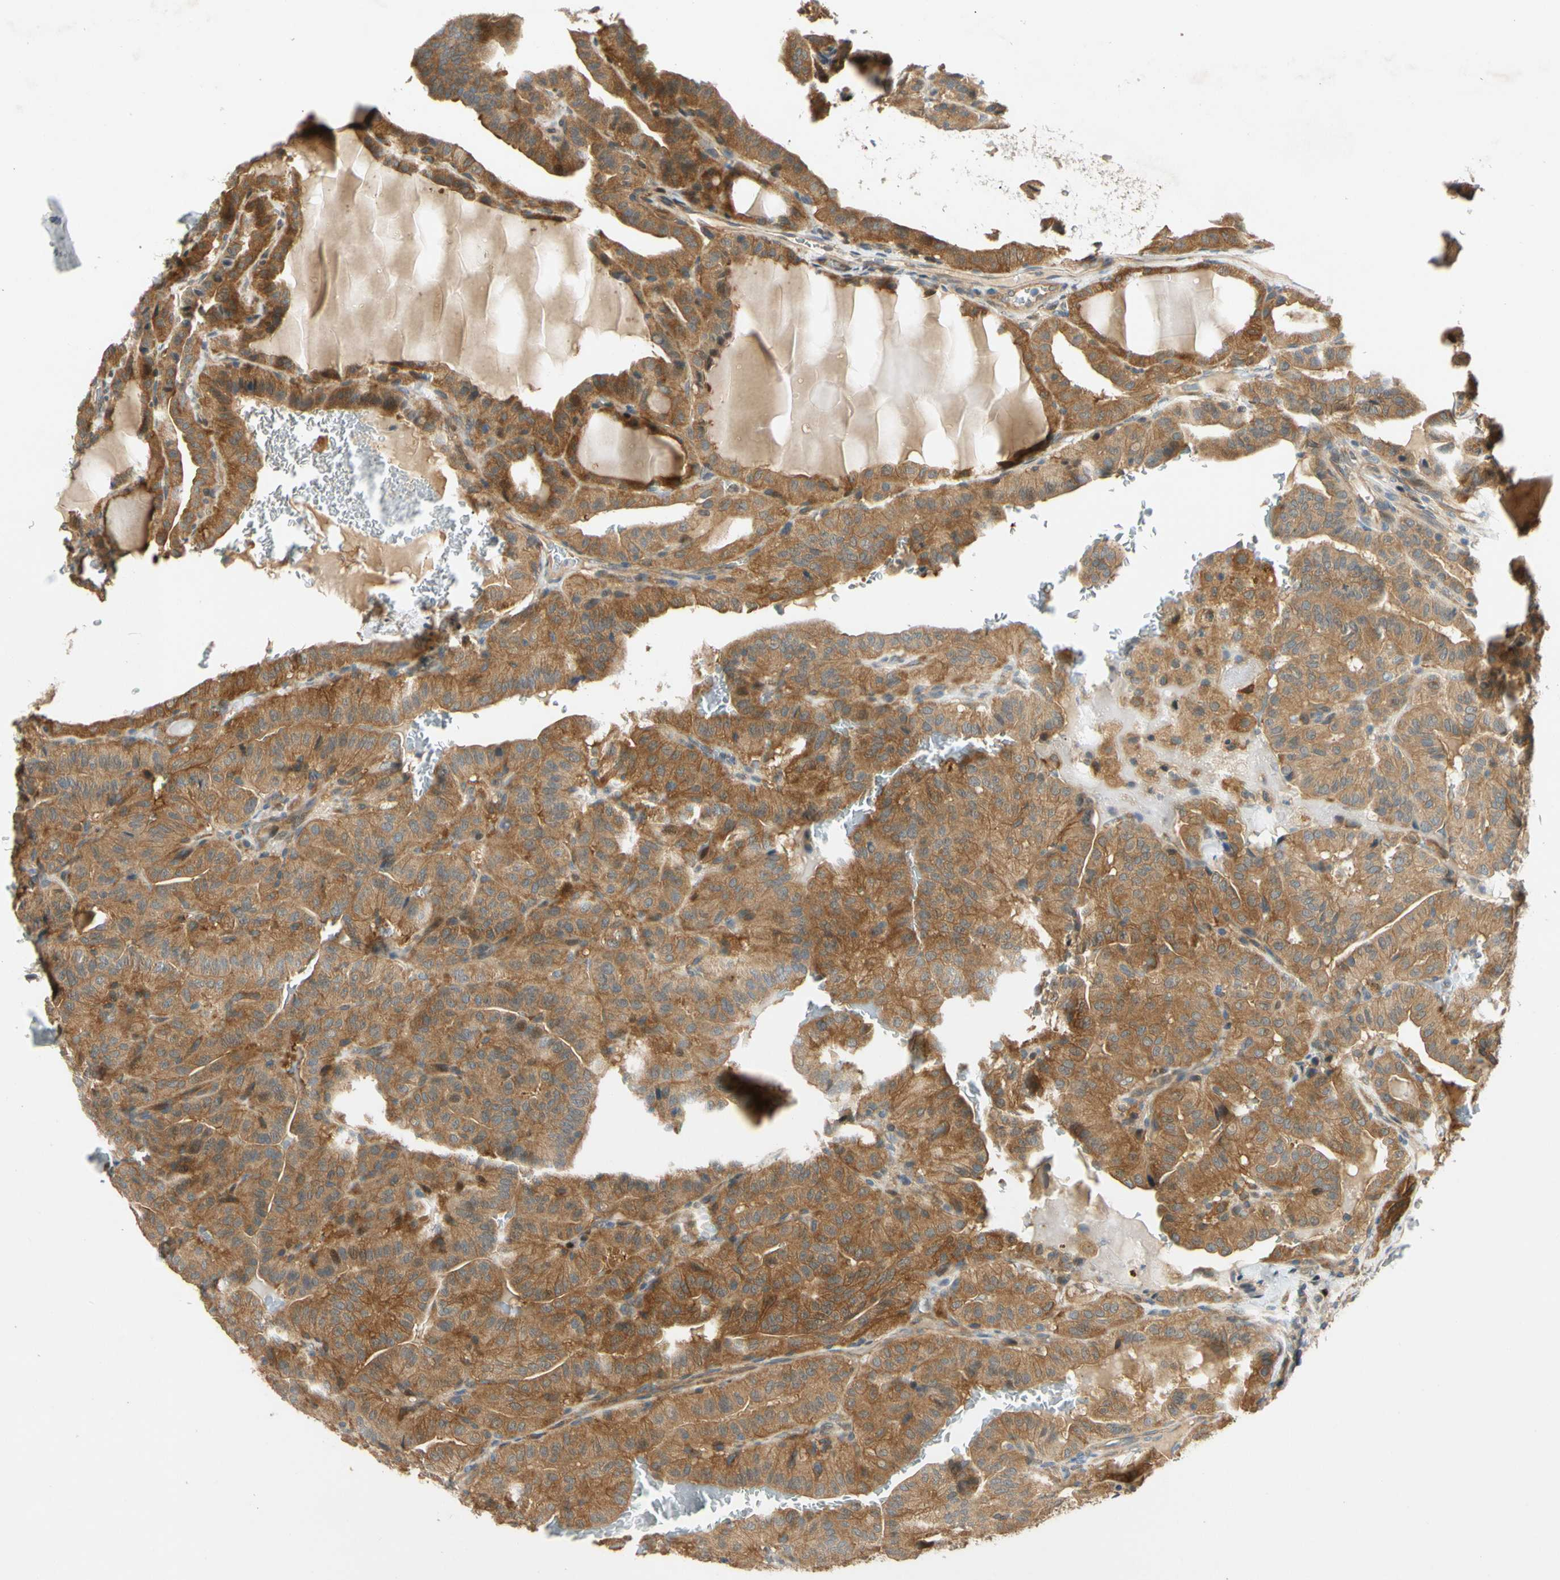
{"staining": {"intensity": "moderate", "quantity": ">75%", "location": "cytoplasmic/membranous"}, "tissue": "thyroid cancer", "cell_type": "Tumor cells", "image_type": "cancer", "snomed": [{"axis": "morphology", "description": "Papillary adenocarcinoma, NOS"}, {"axis": "topography", "description": "Thyroid gland"}], "caption": "Immunohistochemistry image of human thyroid cancer stained for a protein (brown), which shows medium levels of moderate cytoplasmic/membranous expression in about >75% of tumor cells.", "gene": "GATD1", "patient": {"sex": "male", "age": 77}}